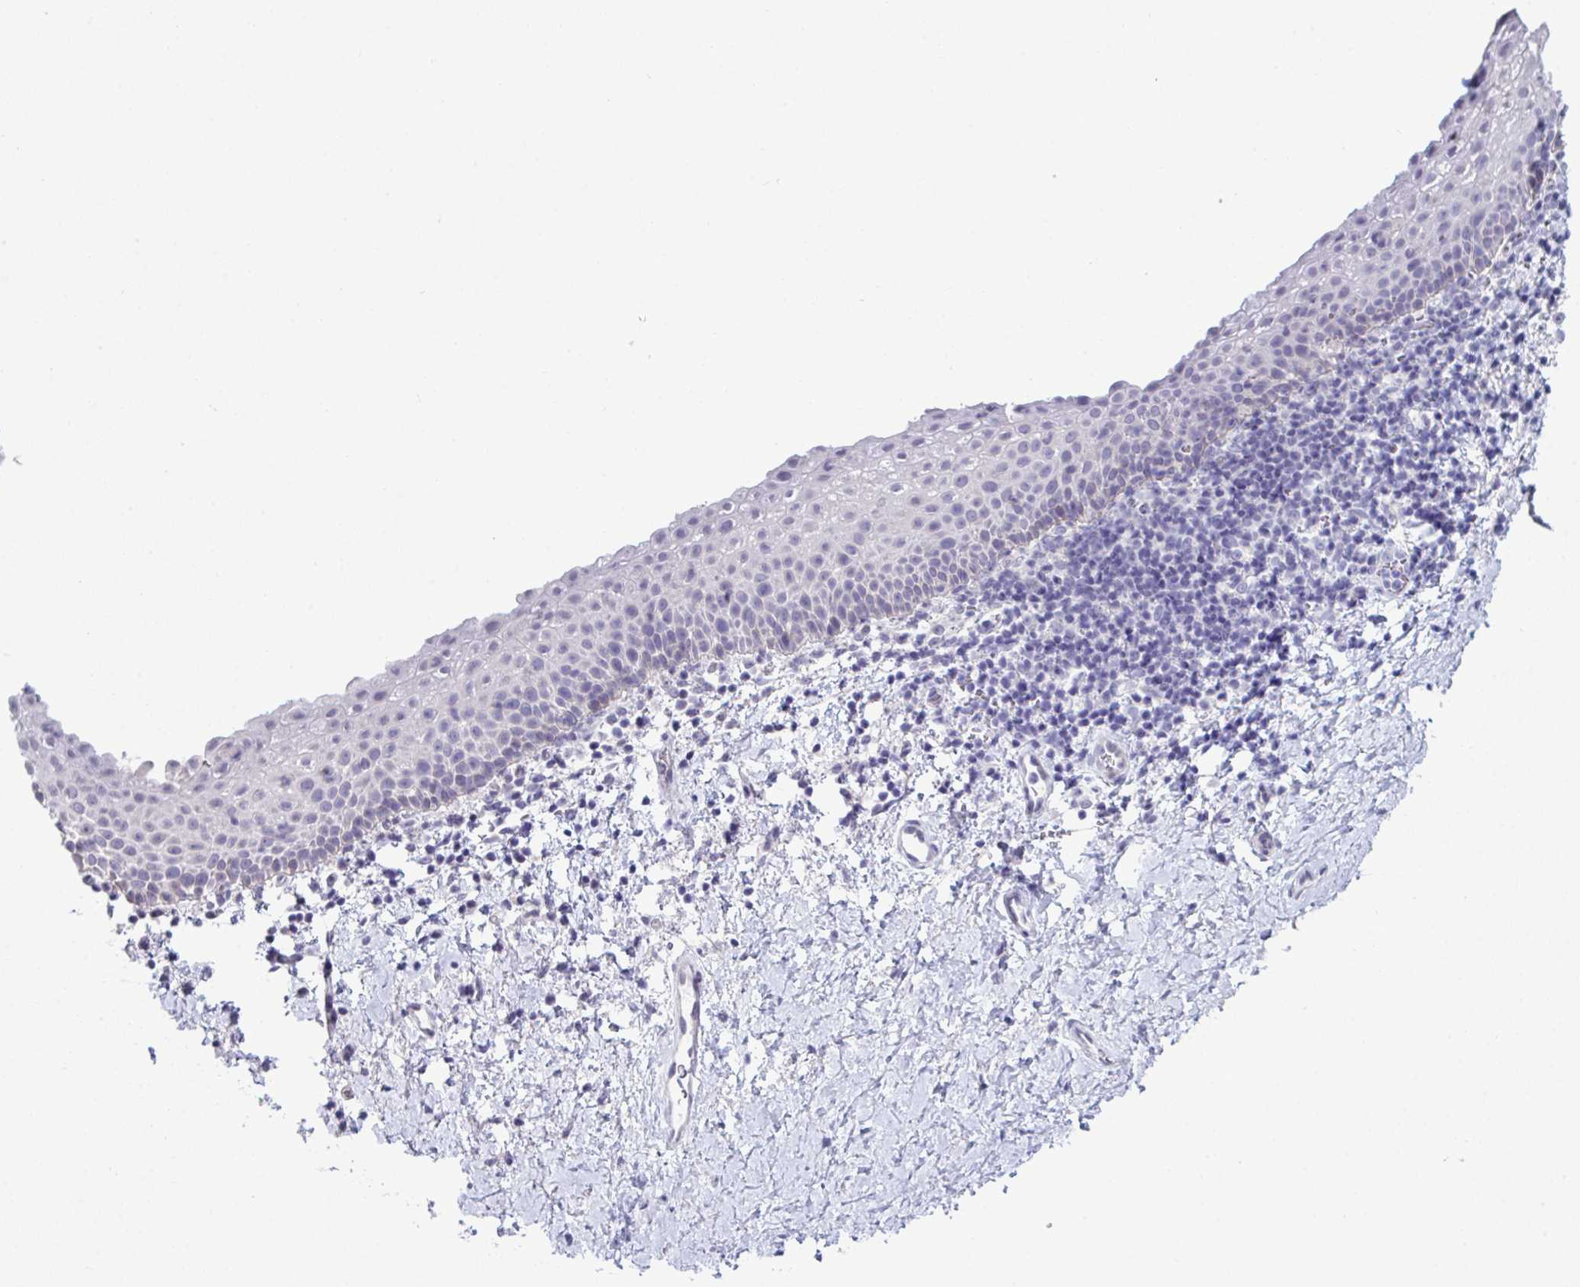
{"staining": {"intensity": "negative", "quantity": "none", "location": "none"}, "tissue": "vagina", "cell_type": "Squamous epithelial cells", "image_type": "normal", "snomed": [{"axis": "morphology", "description": "Normal tissue, NOS"}, {"axis": "topography", "description": "Vagina"}], "caption": "Squamous epithelial cells show no significant positivity in unremarkable vagina. Nuclei are stained in blue.", "gene": "ATP6V0D2", "patient": {"sex": "female", "age": 61}}